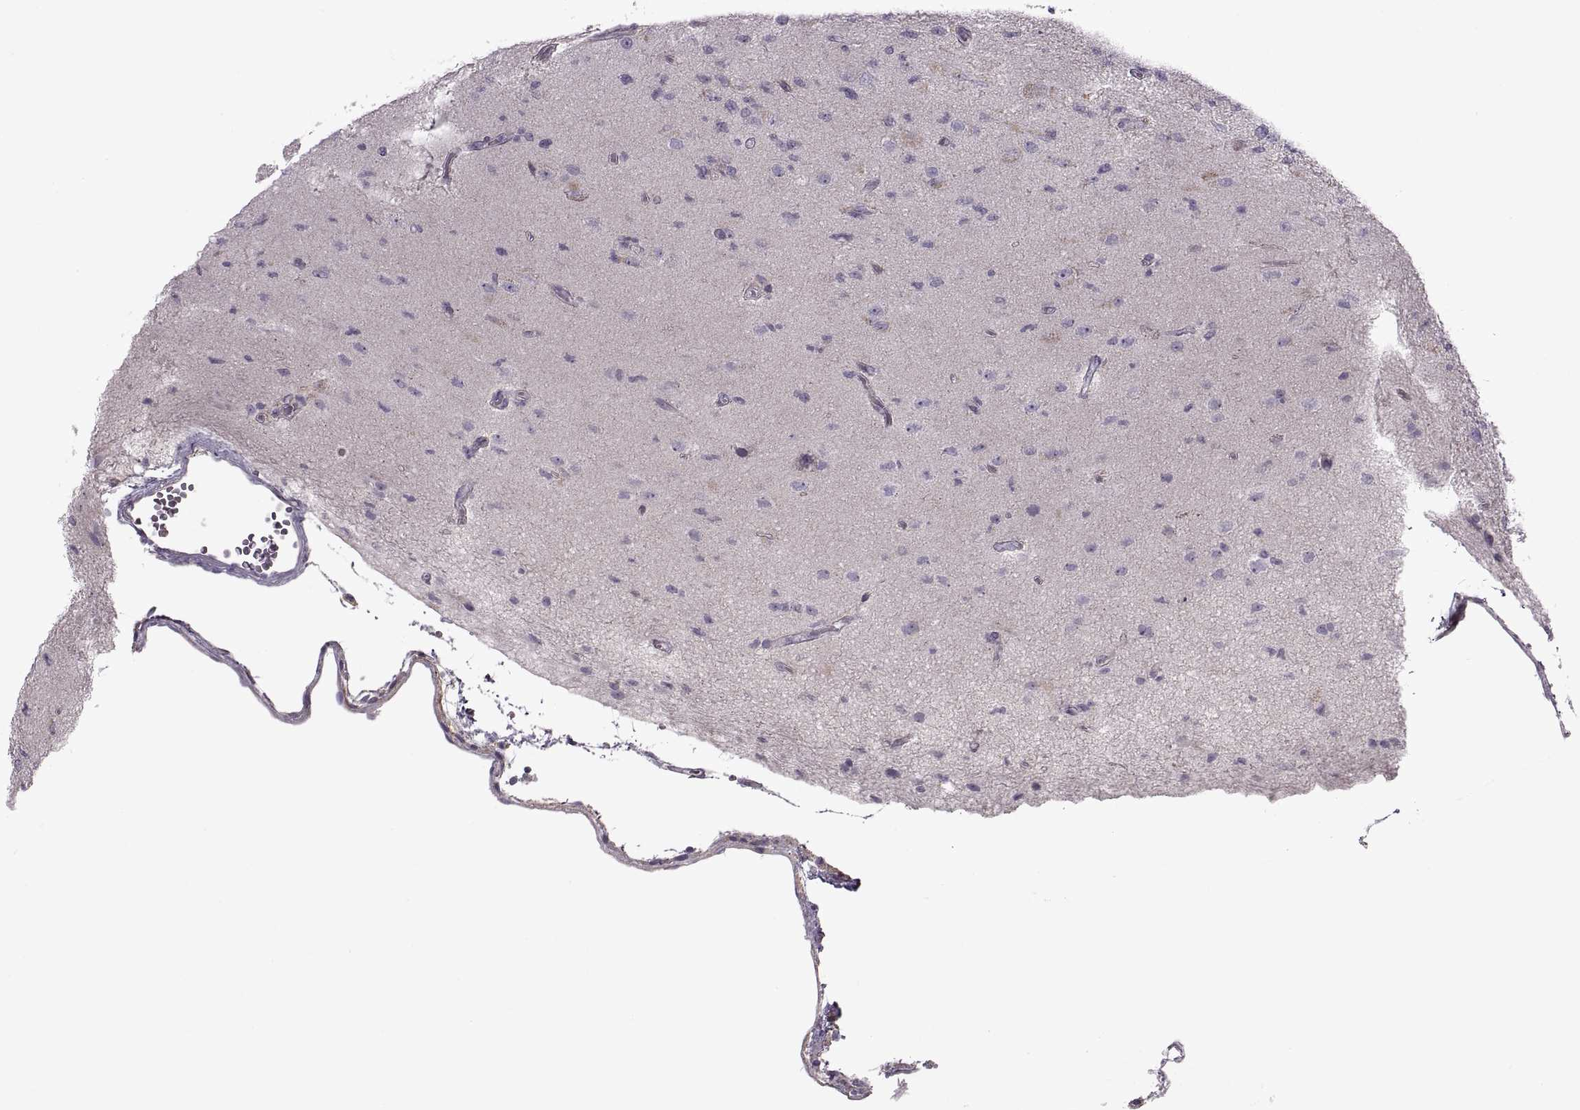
{"staining": {"intensity": "negative", "quantity": "none", "location": "none"}, "tissue": "glioma", "cell_type": "Tumor cells", "image_type": "cancer", "snomed": [{"axis": "morphology", "description": "Glioma, malignant, High grade"}, {"axis": "topography", "description": "Brain"}], "caption": "A high-resolution photomicrograph shows immunohistochemistry staining of malignant glioma (high-grade), which demonstrates no significant expression in tumor cells. The staining is performed using DAB brown chromogen with nuclei counter-stained in using hematoxylin.", "gene": "PIERCE1", "patient": {"sex": "male", "age": 56}}